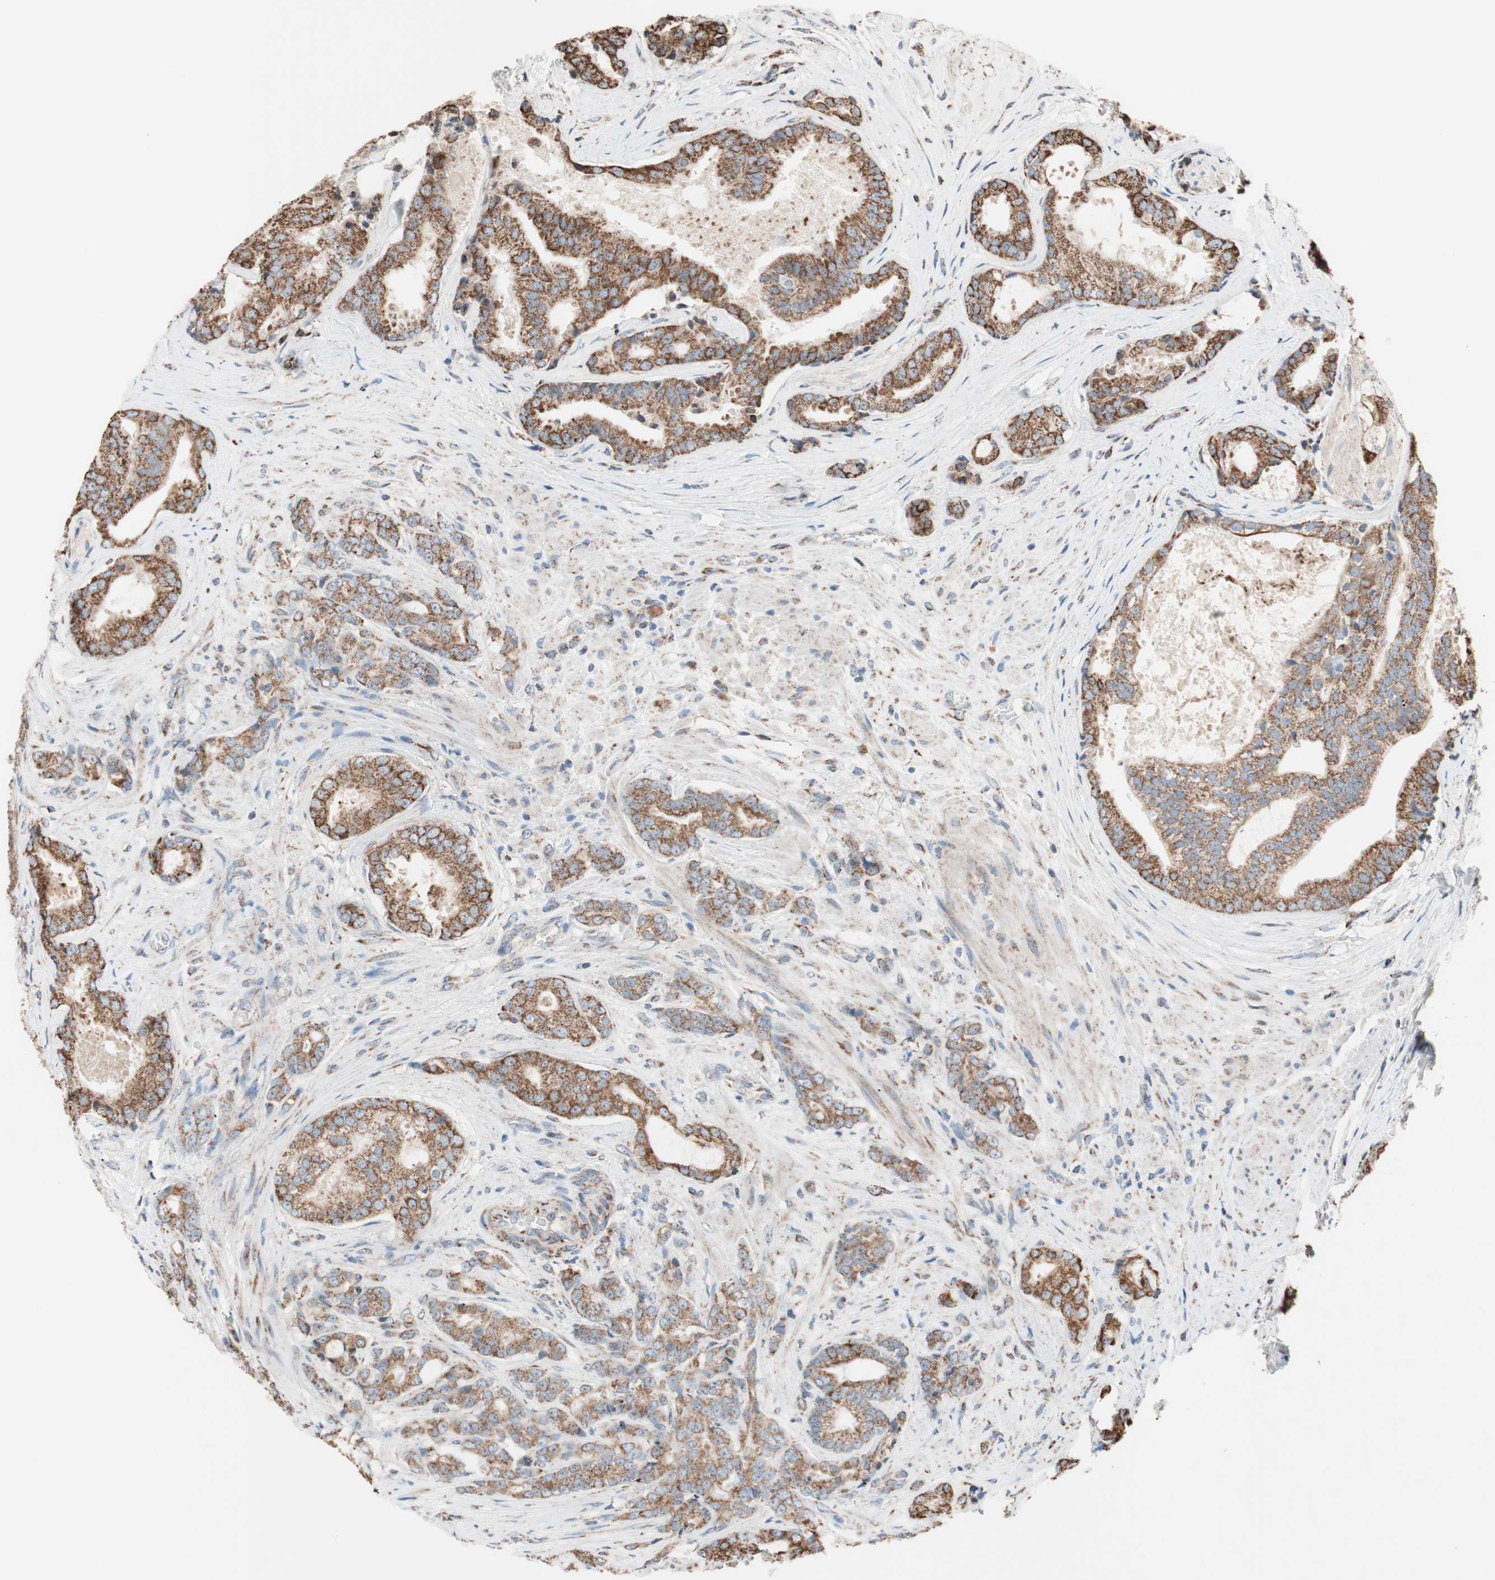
{"staining": {"intensity": "strong", "quantity": ">75%", "location": "cytoplasmic/membranous"}, "tissue": "prostate cancer", "cell_type": "Tumor cells", "image_type": "cancer", "snomed": [{"axis": "morphology", "description": "Adenocarcinoma, Low grade"}, {"axis": "topography", "description": "Prostate"}], "caption": "A micrograph of prostate cancer stained for a protein demonstrates strong cytoplasmic/membranous brown staining in tumor cells.", "gene": "PCSK4", "patient": {"sex": "male", "age": 58}}